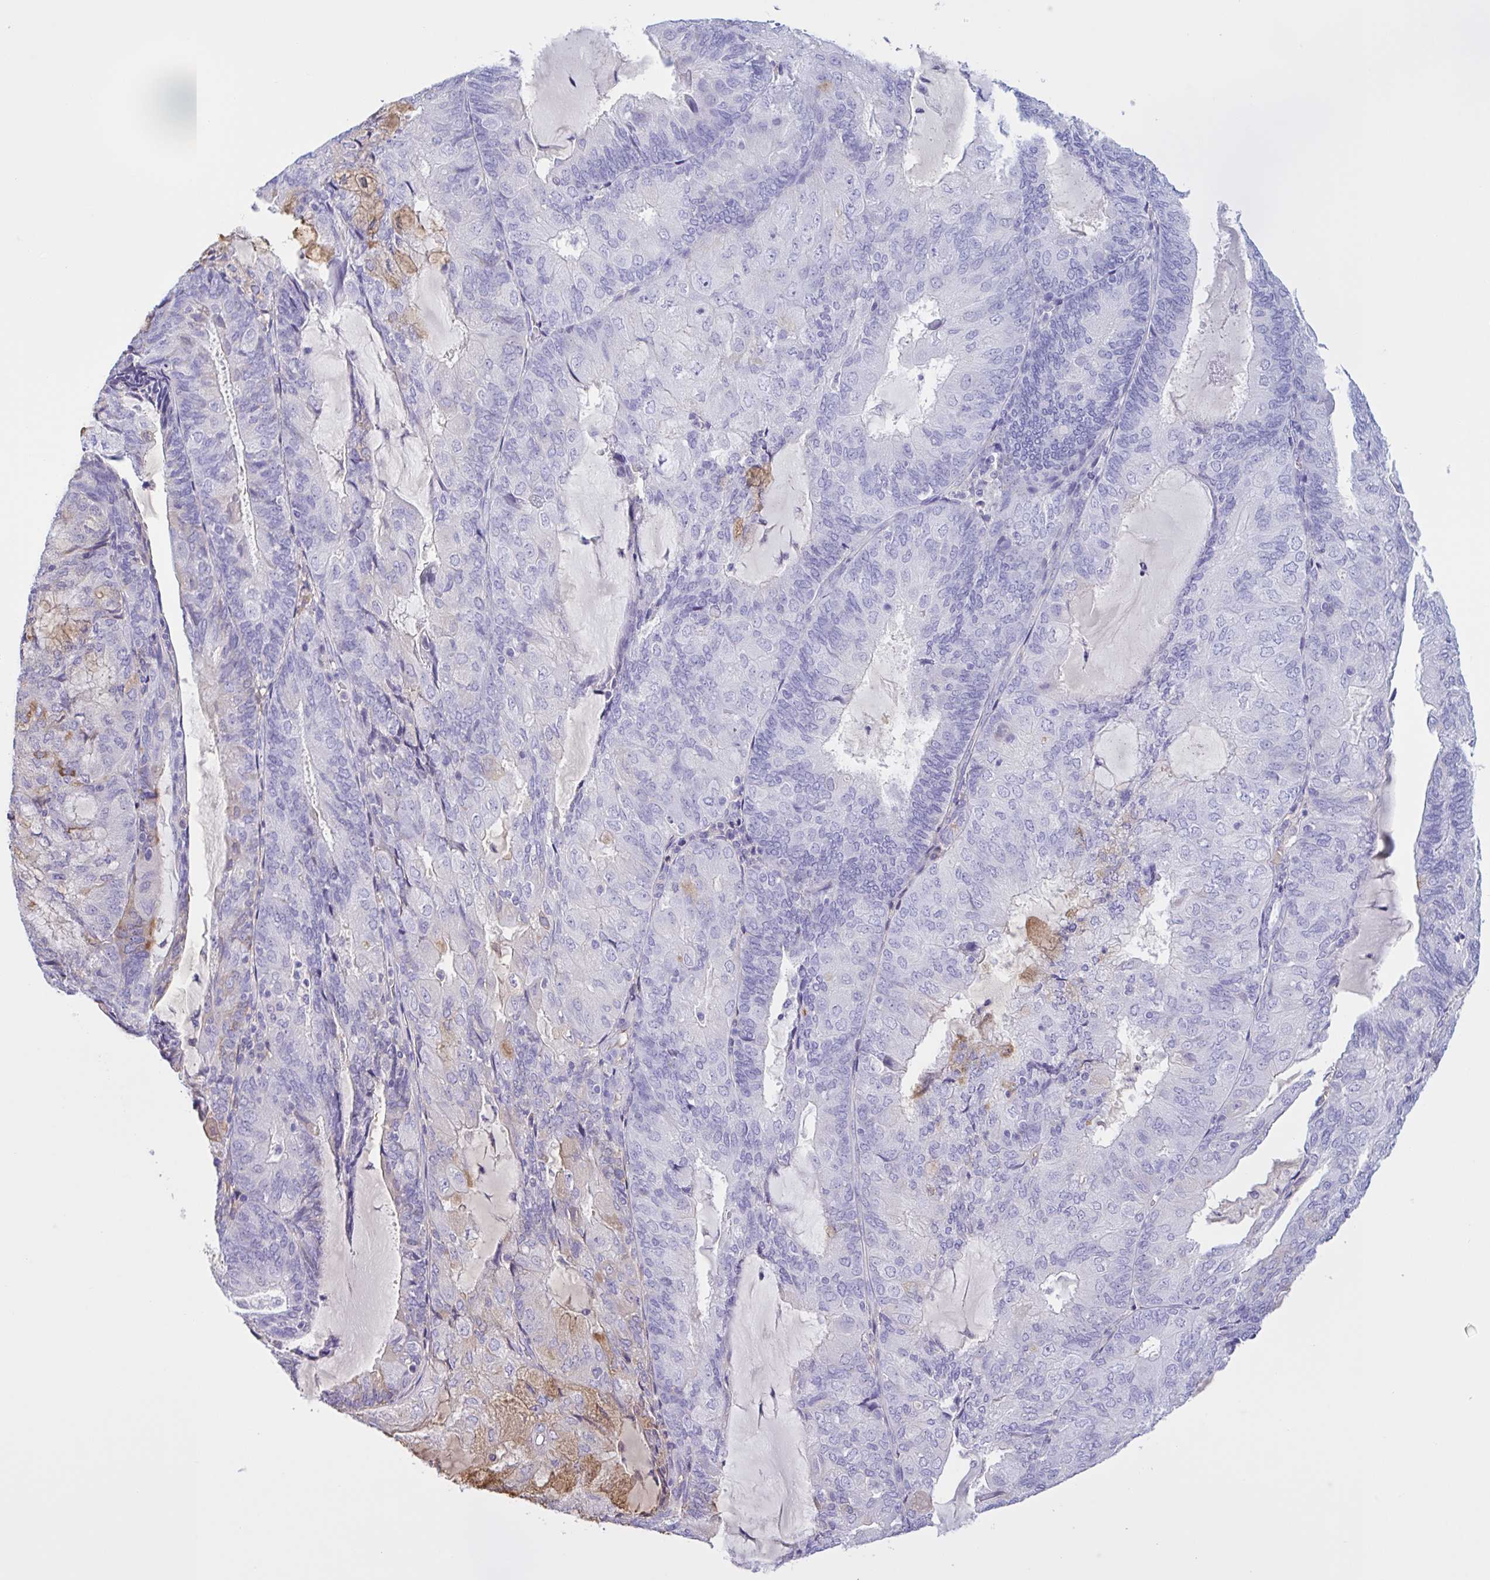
{"staining": {"intensity": "moderate", "quantity": "<25%", "location": "cytoplasmic/membranous"}, "tissue": "endometrial cancer", "cell_type": "Tumor cells", "image_type": "cancer", "snomed": [{"axis": "morphology", "description": "Adenocarcinoma, NOS"}, {"axis": "topography", "description": "Endometrium"}], "caption": "Protein analysis of adenocarcinoma (endometrial) tissue displays moderate cytoplasmic/membranous staining in approximately <25% of tumor cells.", "gene": "LARGE2", "patient": {"sex": "female", "age": 81}}